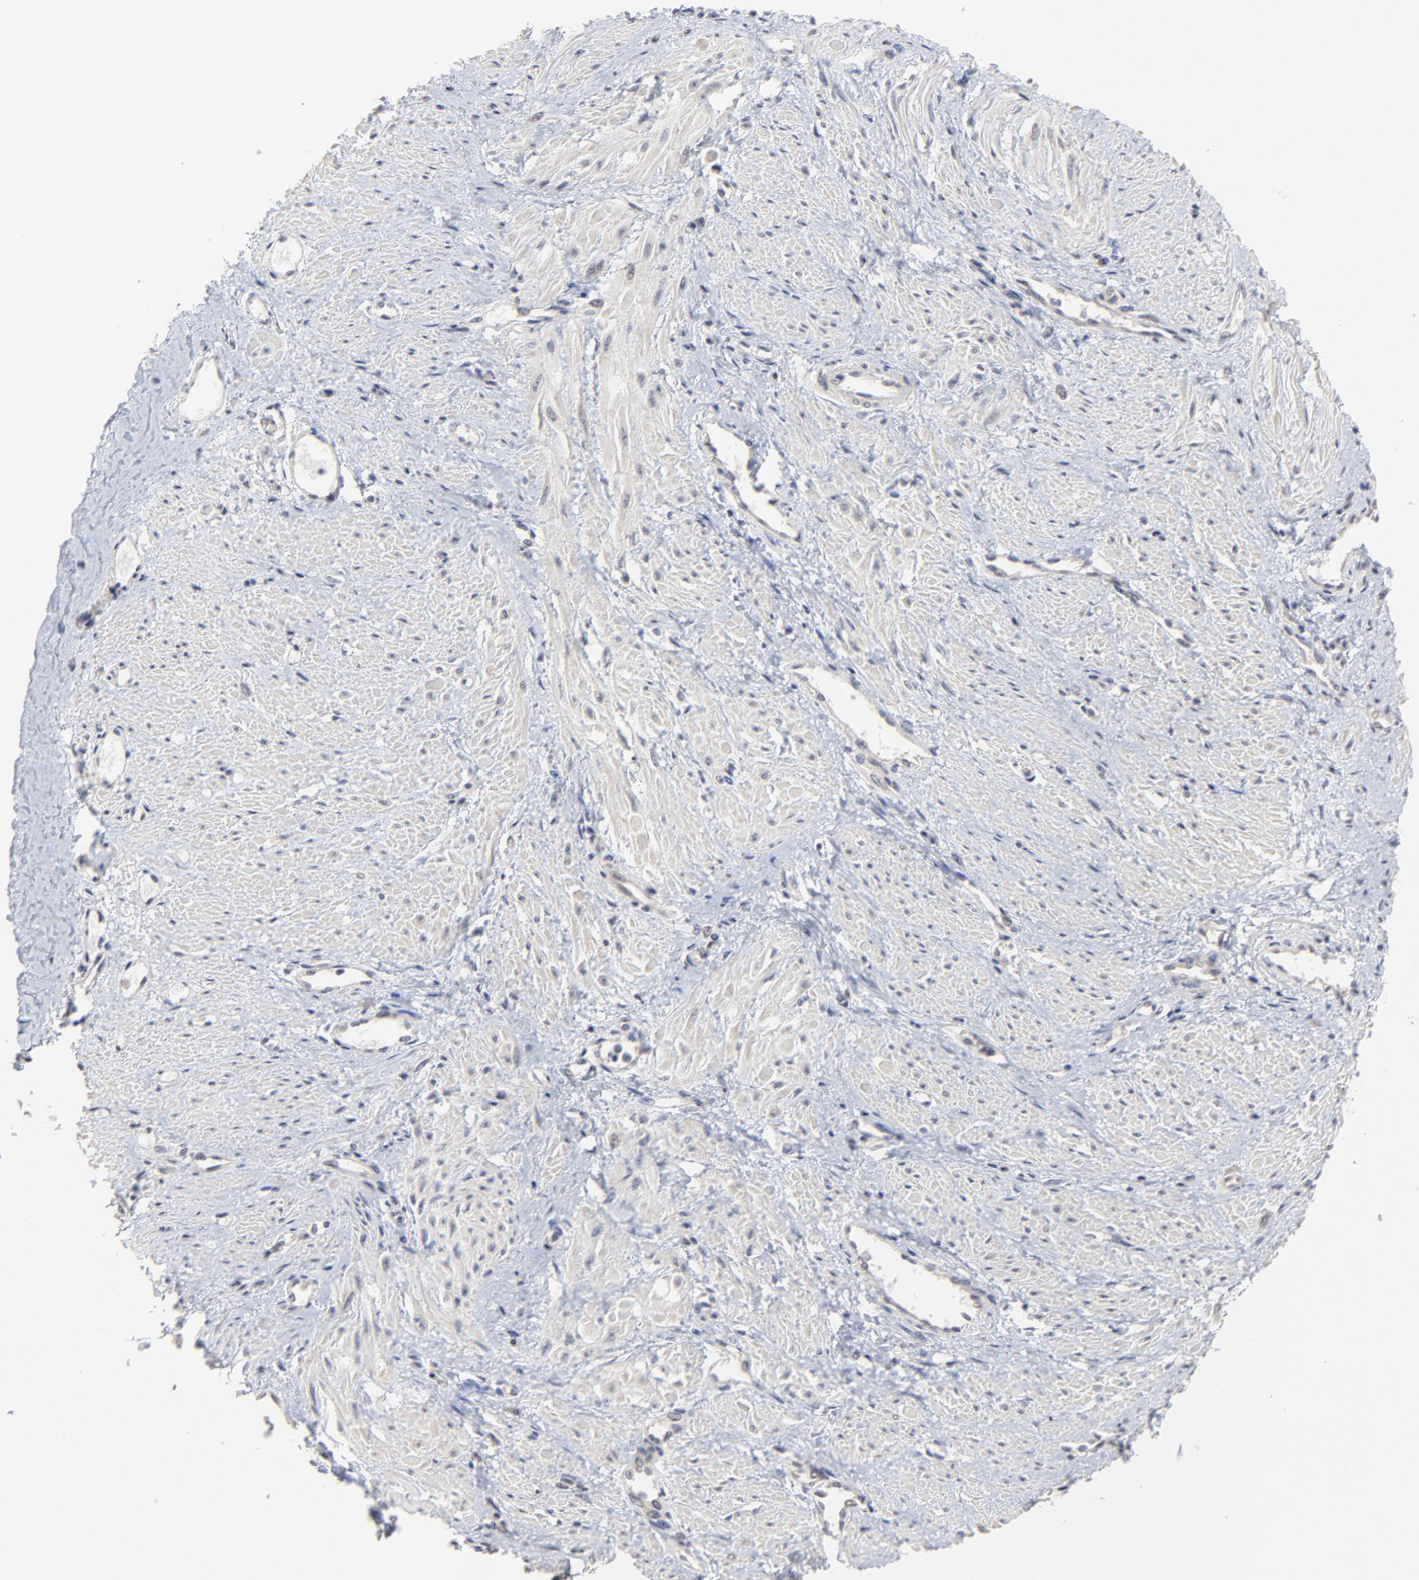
{"staining": {"intensity": "negative", "quantity": "none", "location": "none"}, "tissue": "smooth muscle", "cell_type": "Smooth muscle cells", "image_type": "normal", "snomed": [{"axis": "morphology", "description": "Normal tissue, NOS"}, {"axis": "topography", "description": "Smooth muscle"}, {"axis": "topography", "description": "Uterus"}], "caption": "IHC micrograph of benign human smooth muscle stained for a protein (brown), which displays no staining in smooth muscle cells.", "gene": "FAM199X", "patient": {"sex": "female", "age": 39}}